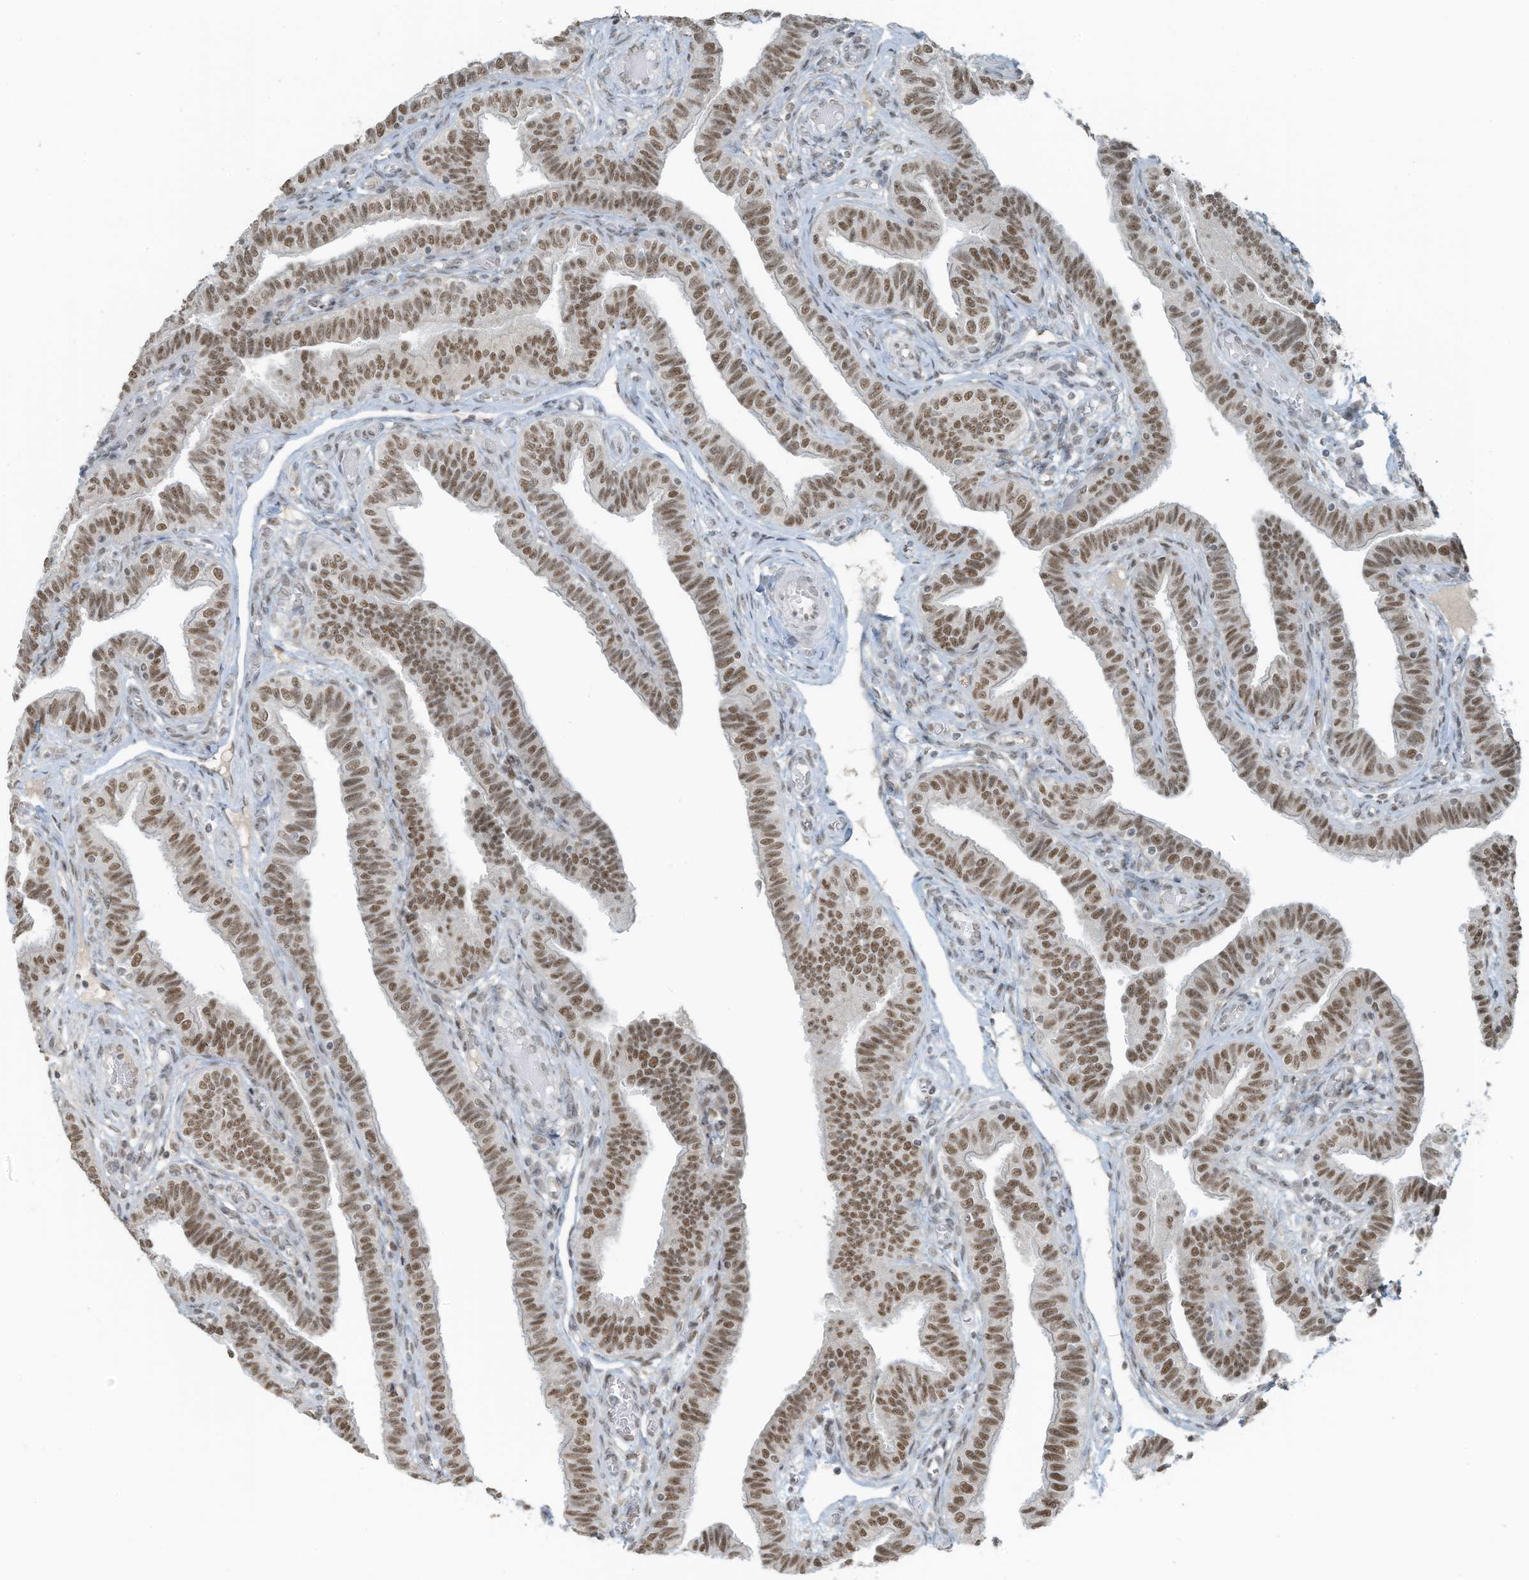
{"staining": {"intensity": "moderate", "quantity": ">75%", "location": "nuclear"}, "tissue": "fallopian tube", "cell_type": "Glandular cells", "image_type": "normal", "snomed": [{"axis": "morphology", "description": "Normal tissue, NOS"}, {"axis": "topography", "description": "Fallopian tube"}], "caption": "Glandular cells reveal medium levels of moderate nuclear expression in about >75% of cells in normal human fallopian tube. The protein of interest is stained brown, and the nuclei are stained in blue (DAB IHC with brightfield microscopy, high magnification).", "gene": "WRNIP1", "patient": {"sex": "female", "age": 39}}